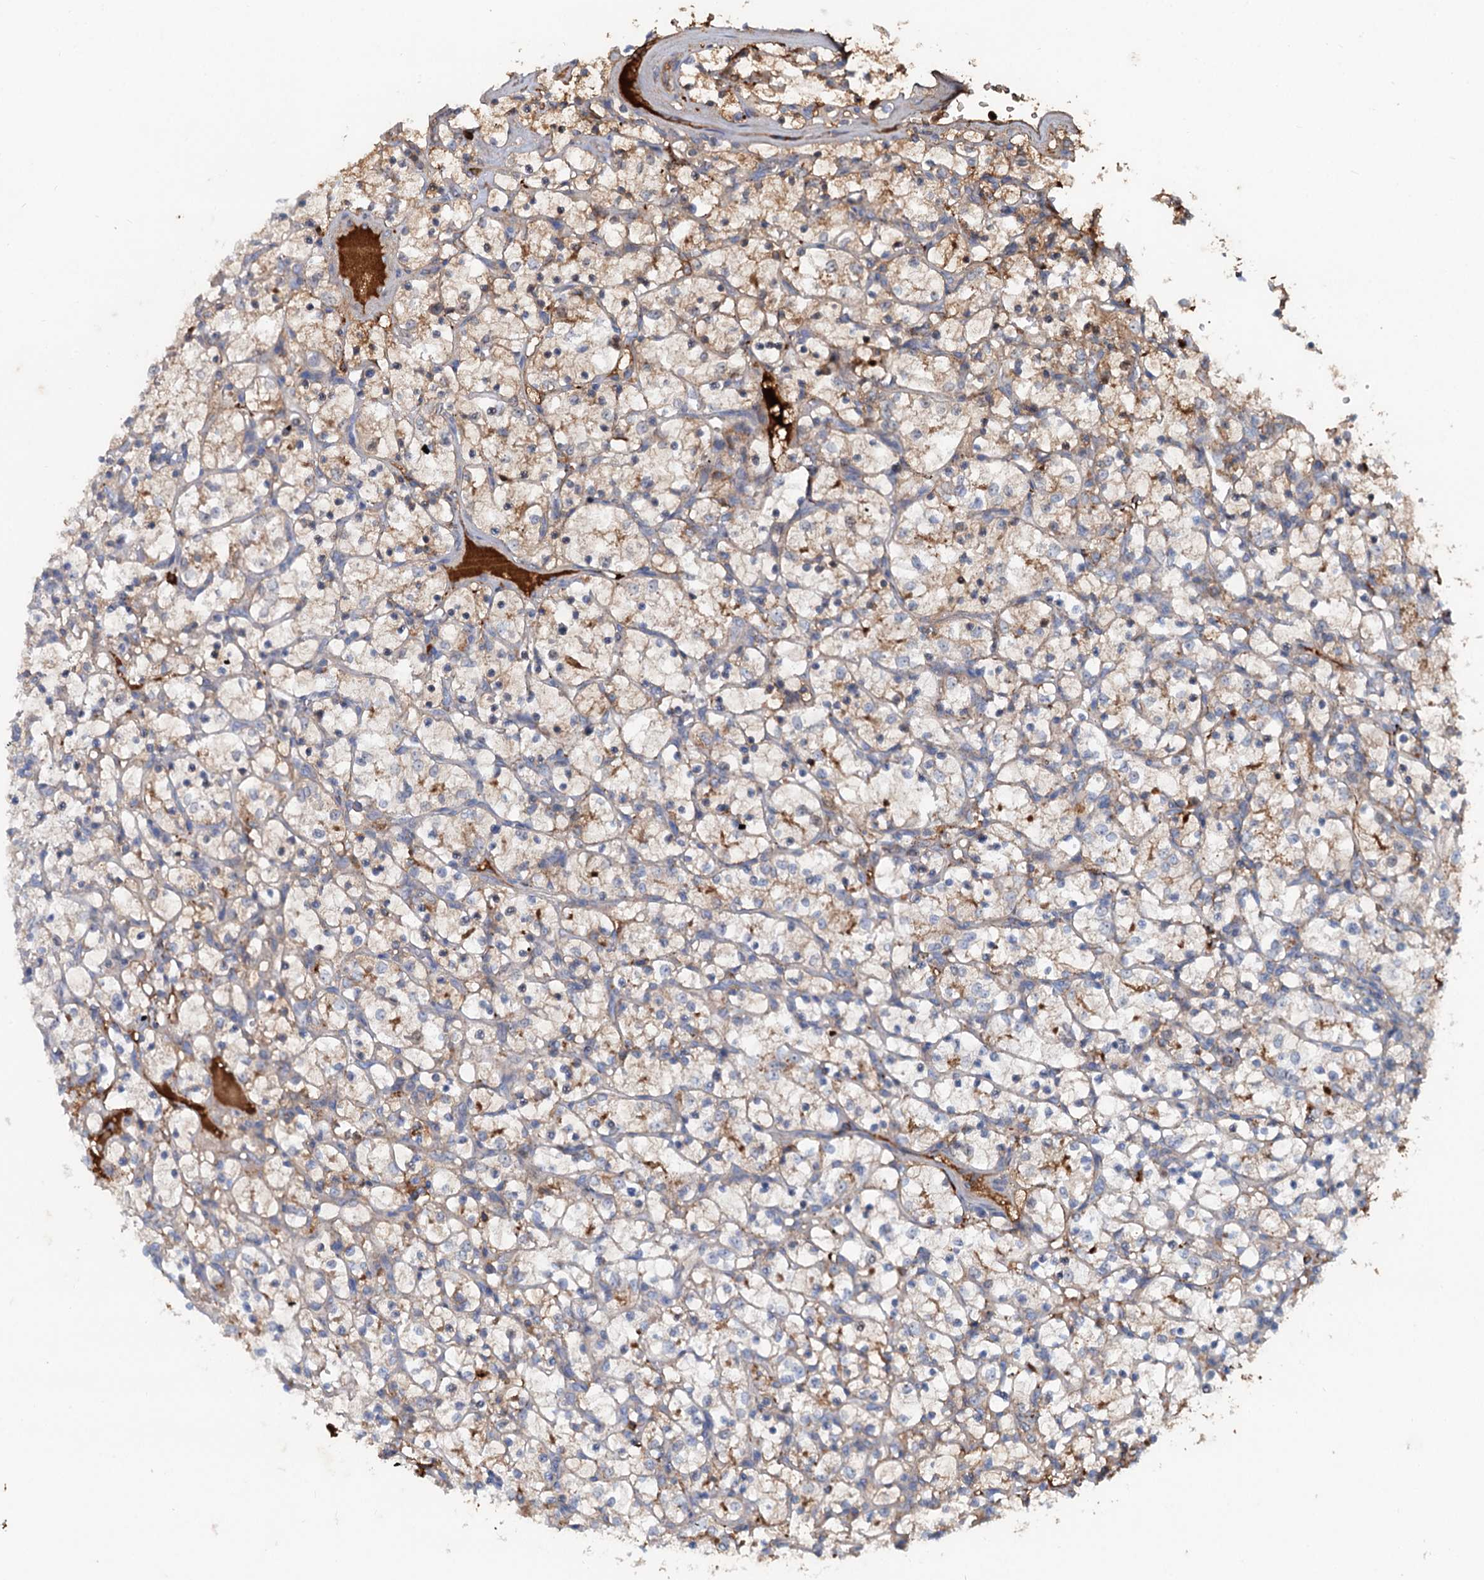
{"staining": {"intensity": "weak", "quantity": "25%-75%", "location": "cytoplasmic/membranous"}, "tissue": "renal cancer", "cell_type": "Tumor cells", "image_type": "cancer", "snomed": [{"axis": "morphology", "description": "Adenocarcinoma, NOS"}, {"axis": "topography", "description": "Kidney"}], "caption": "Protein positivity by immunohistochemistry reveals weak cytoplasmic/membranous positivity in approximately 25%-75% of tumor cells in renal cancer (adenocarcinoma).", "gene": "CHRD", "patient": {"sex": "female", "age": 69}}